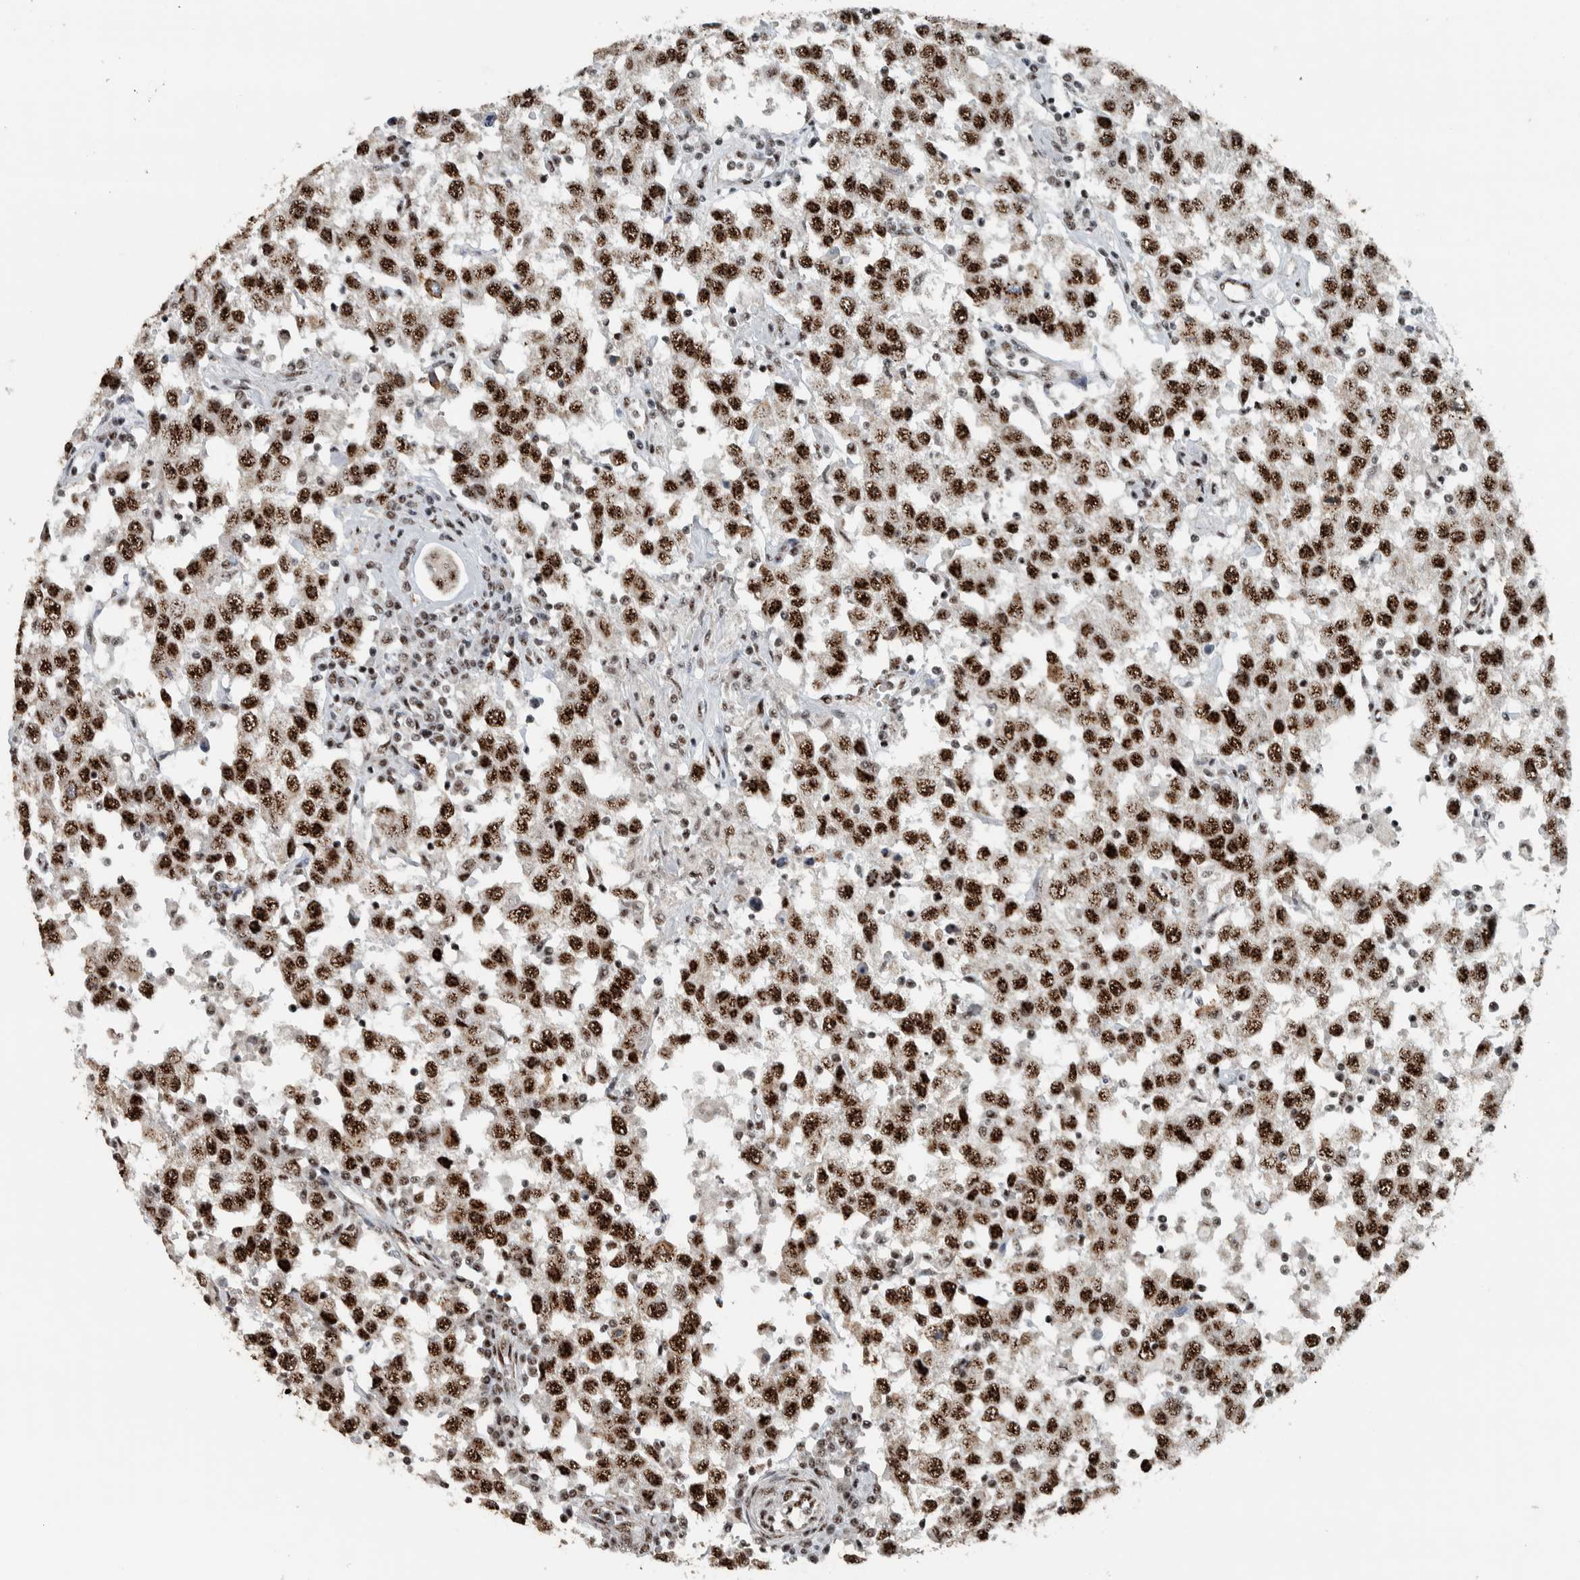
{"staining": {"intensity": "strong", "quantity": ">75%", "location": "nuclear"}, "tissue": "testis cancer", "cell_type": "Tumor cells", "image_type": "cancer", "snomed": [{"axis": "morphology", "description": "Seminoma, NOS"}, {"axis": "topography", "description": "Testis"}], "caption": "High-magnification brightfield microscopy of testis cancer stained with DAB (3,3'-diaminobenzidine) (brown) and counterstained with hematoxylin (blue). tumor cells exhibit strong nuclear expression is identified in approximately>75% of cells.", "gene": "SON", "patient": {"sex": "male", "age": 41}}